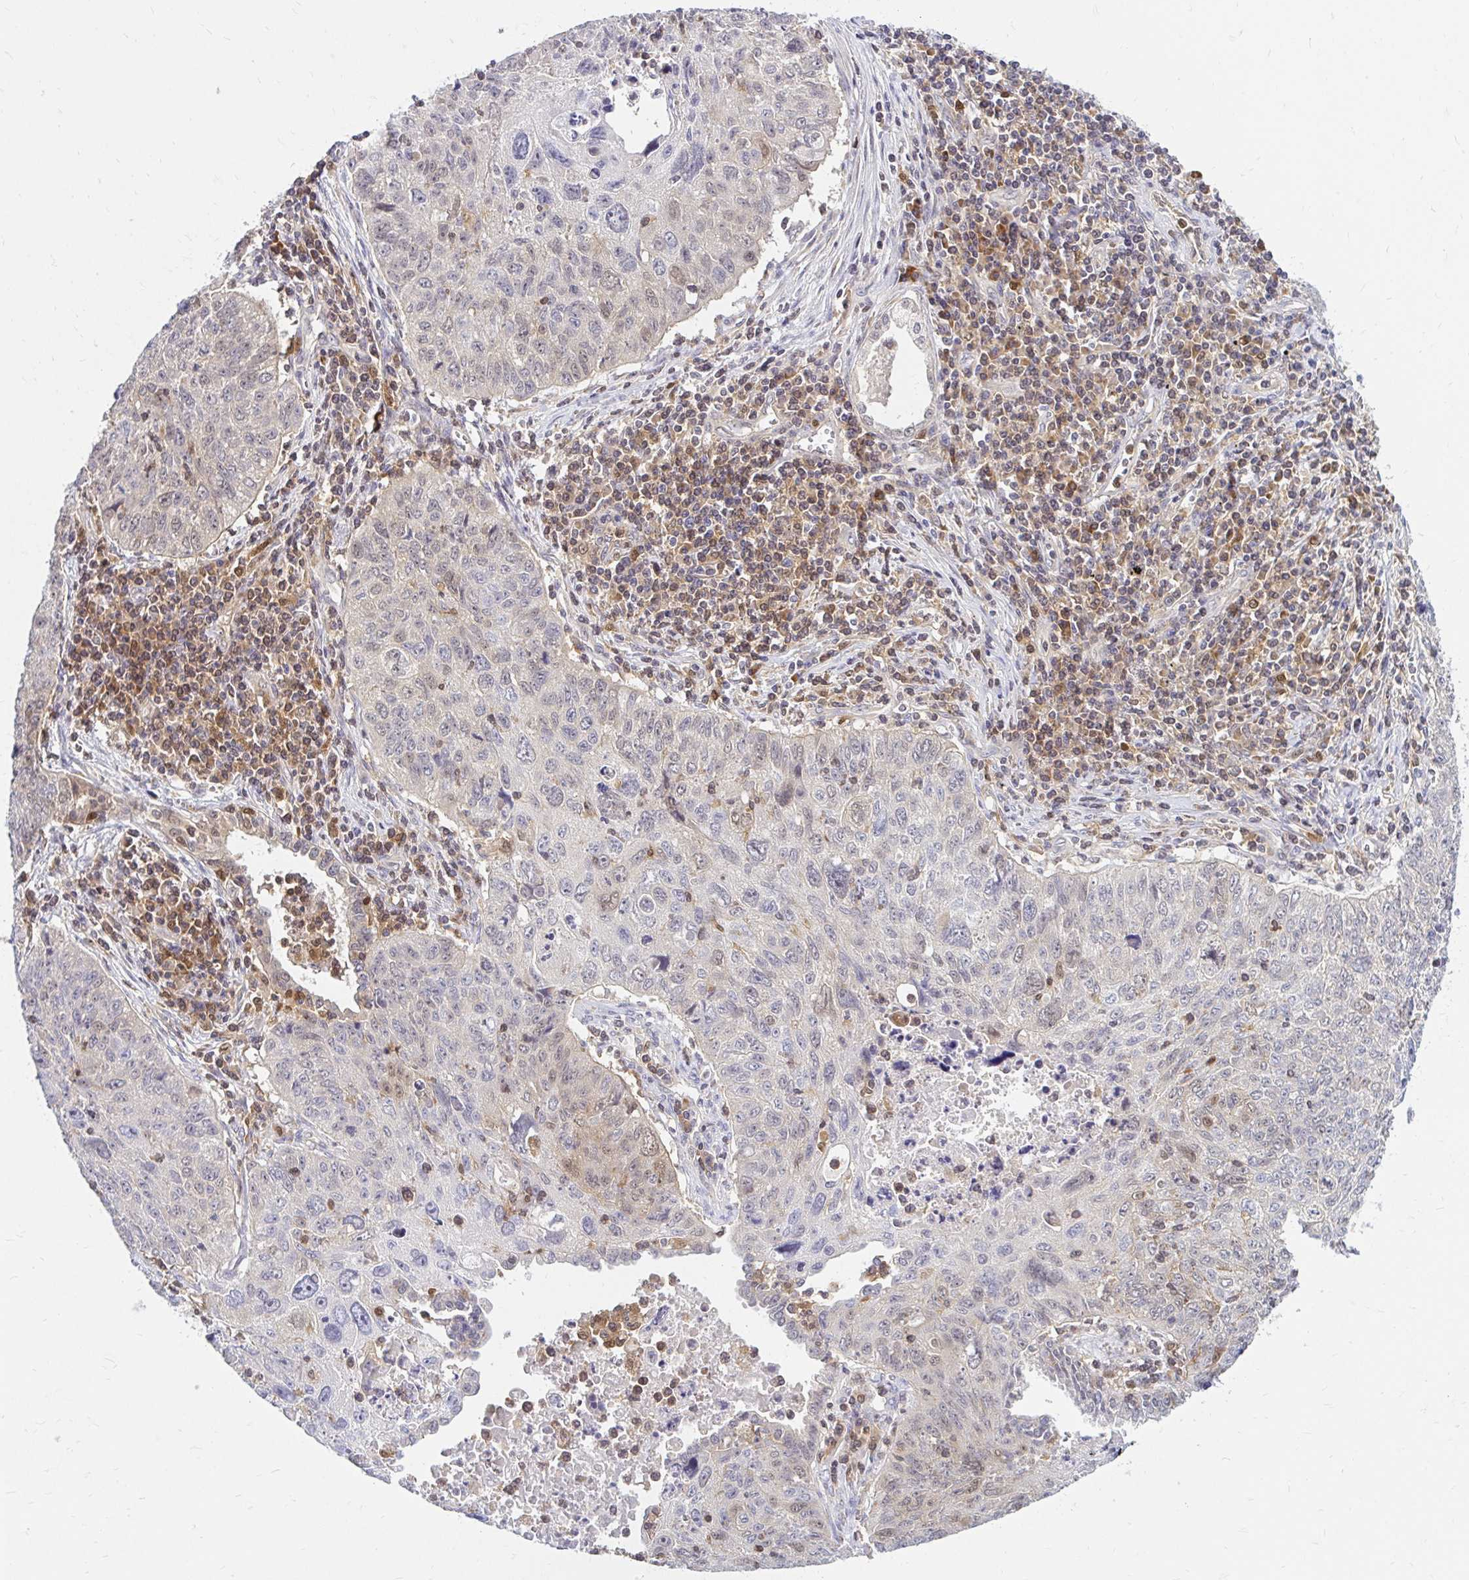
{"staining": {"intensity": "negative", "quantity": "none", "location": "none"}, "tissue": "lung cancer", "cell_type": "Tumor cells", "image_type": "cancer", "snomed": [{"axis": "morphology", "description": "Normal morphology"}, {"axis": "morphology", "description": "Aneuploidy"}, {"axis": "morphology", "description": "Squamous cell carcinoma, NOS"}, {"axis": "topography", "description": "Lymph node"}, {"axis": "topography", "description": "Lung"}], "caption": "This image is of lung cancer stained with IHC to label a protein in brown with the nuclei are counter-stained blue. There is no staining in tumor cells.", "gene": "PYCARD", "patient": {"sex": "female", "age": 76}}